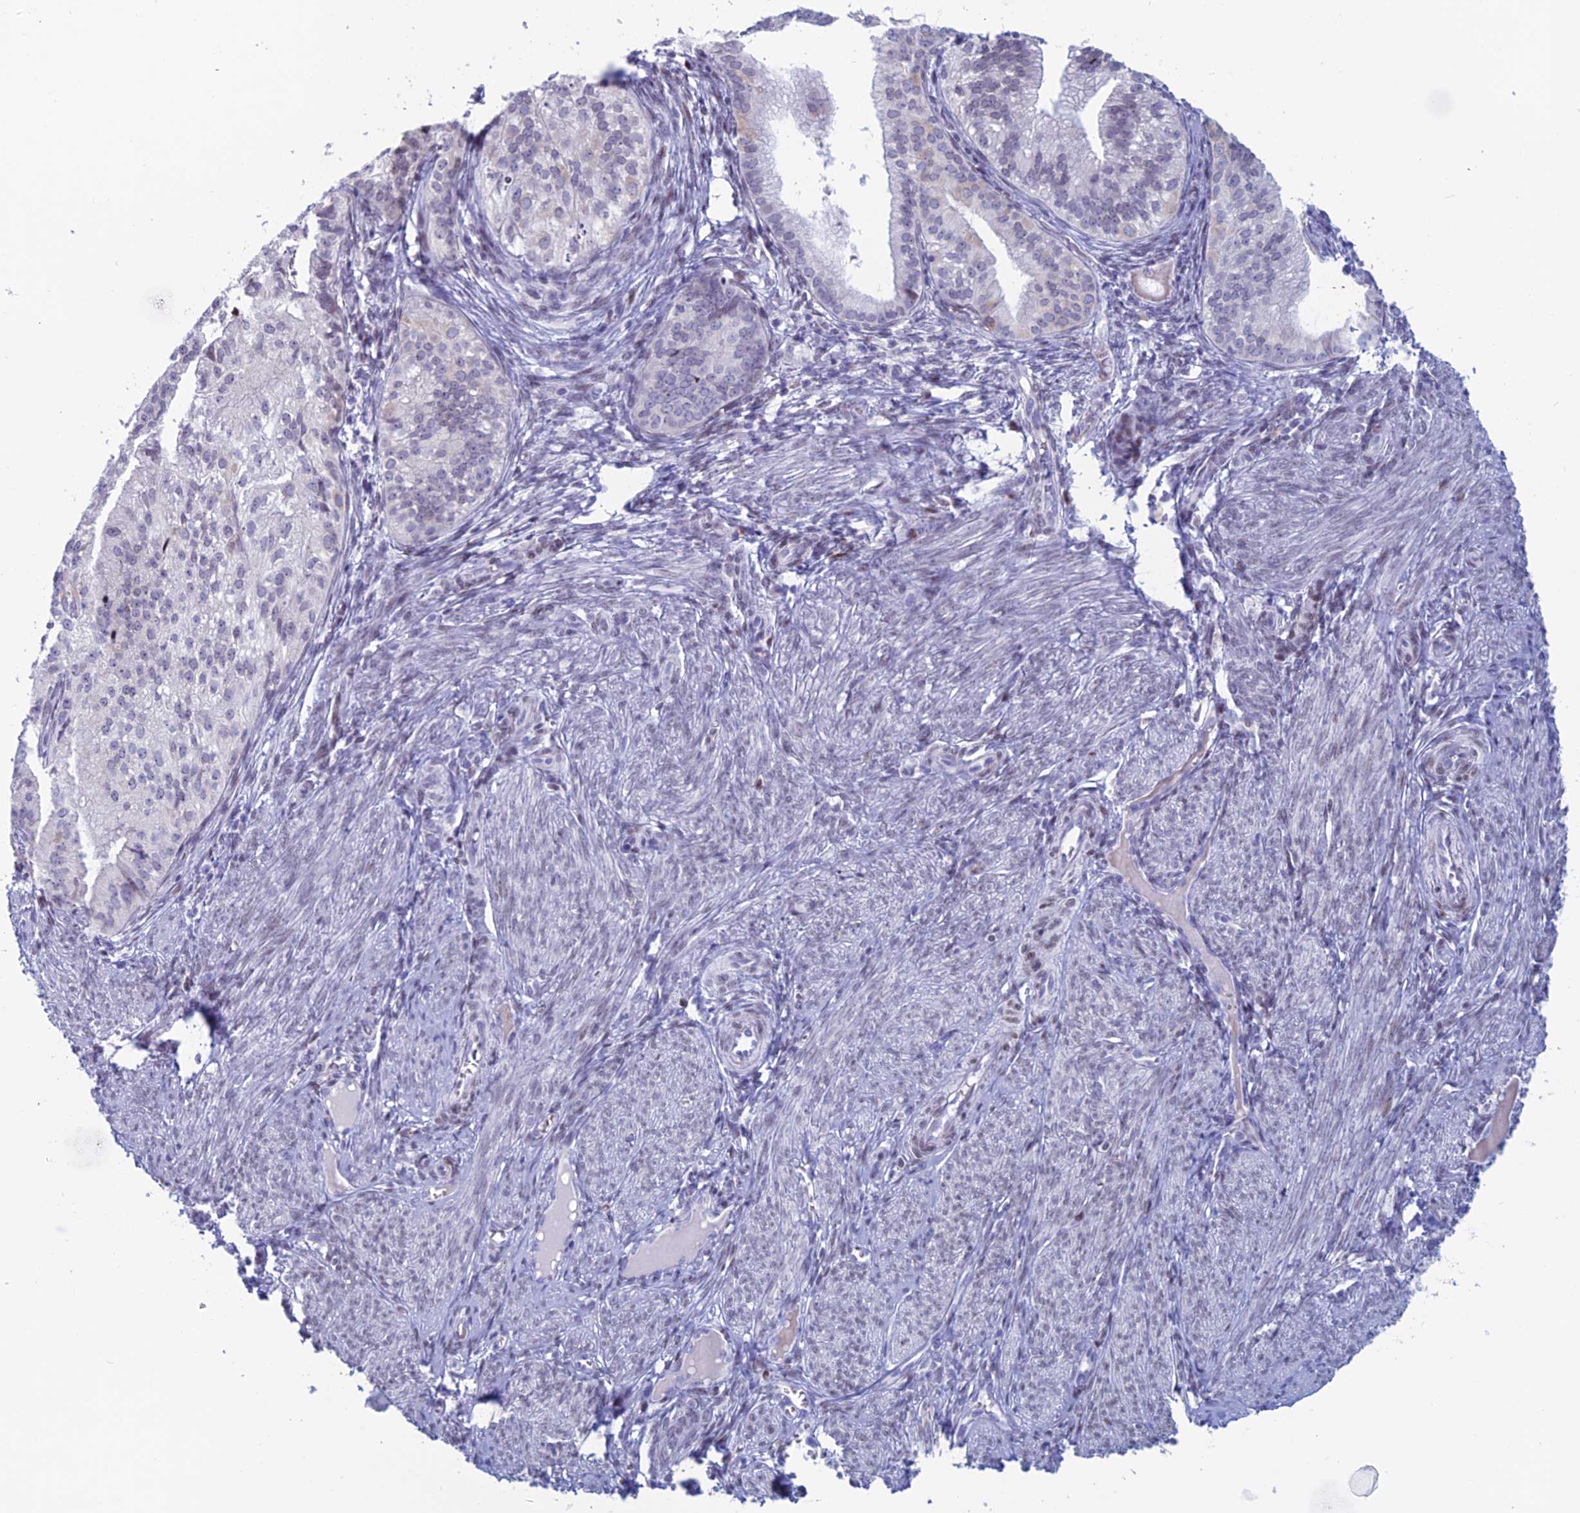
{"staining": {"intensity": "negative", "quantity": "none", "location": "none"}, "tissue": "endometrial cancer", "cell_type": "Tumor cells", "image_type": "cancer", "snomed": [{"axis": "morphology", "description": "Adenocarcinoma, NOS"}, {"axis": "topography", "description": "Endometrium"}], "caption": "A histopathology image of human endometrial cancer (adenocarcinoma) is negative for staining in tumor cells. The staining is performed using DAB brown chromogen with nuclei counter-stained in using hematoxylin.", "gene": "CERS6", "patient": {"sex": "female", "age": 50}}